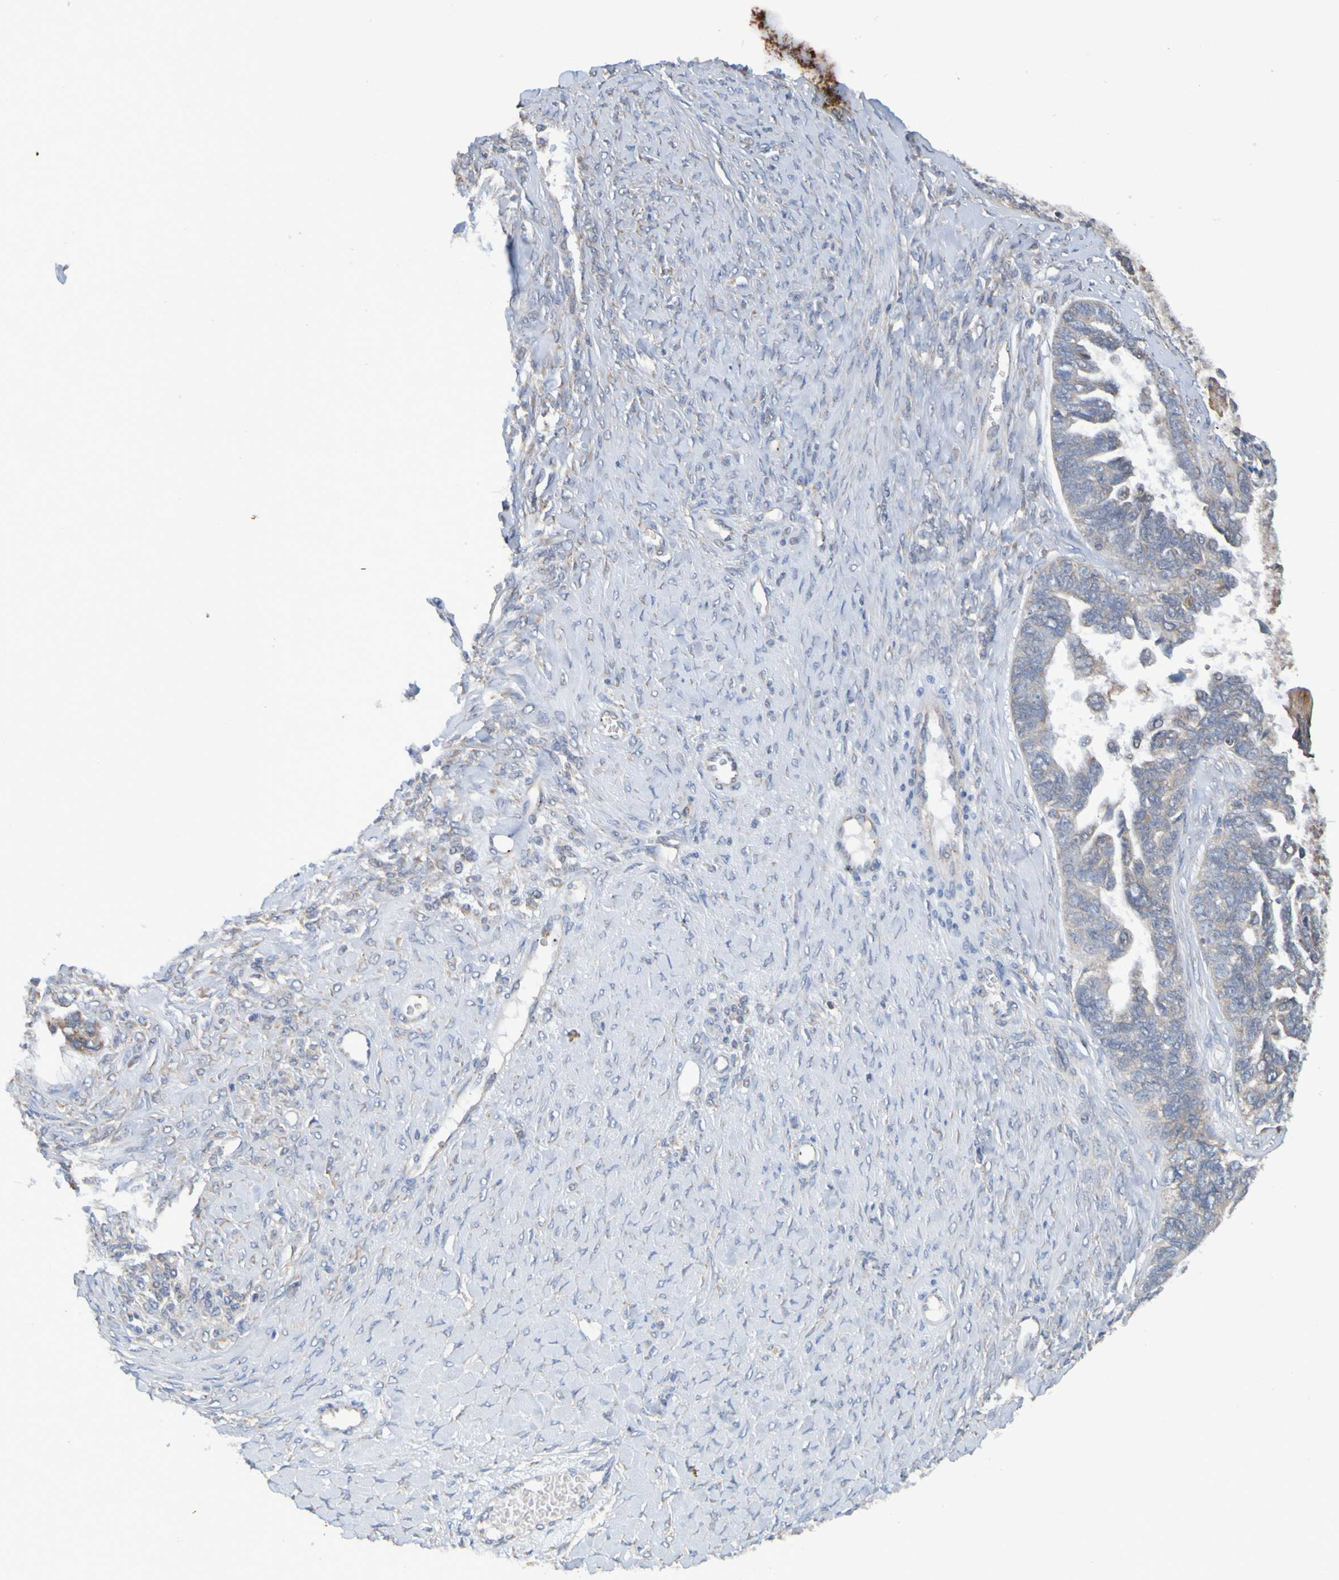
{"staining": {"intensity": "weak", "quantity": ">75%", "location": "cytoplasmic/membranous"}, "tissue": "ovarian cancer", "cell_type": "Tumor cells", "image_type": "cancer", "snomed": [{"axis": "morphology", "description": "Cystadenocarcinoma, serous, NOS"}, {"axis": "topography", "description": "Ovary"}], "caption": "Immunohistochemical staining of serous cystadenocarcinoma (ovarian) reveals low levels of weak cytoplasmic/membranous positivity in about >75% of tumor cells.", "gene": "CLDN18", "patient": {"sex": "female", "age": 79}}